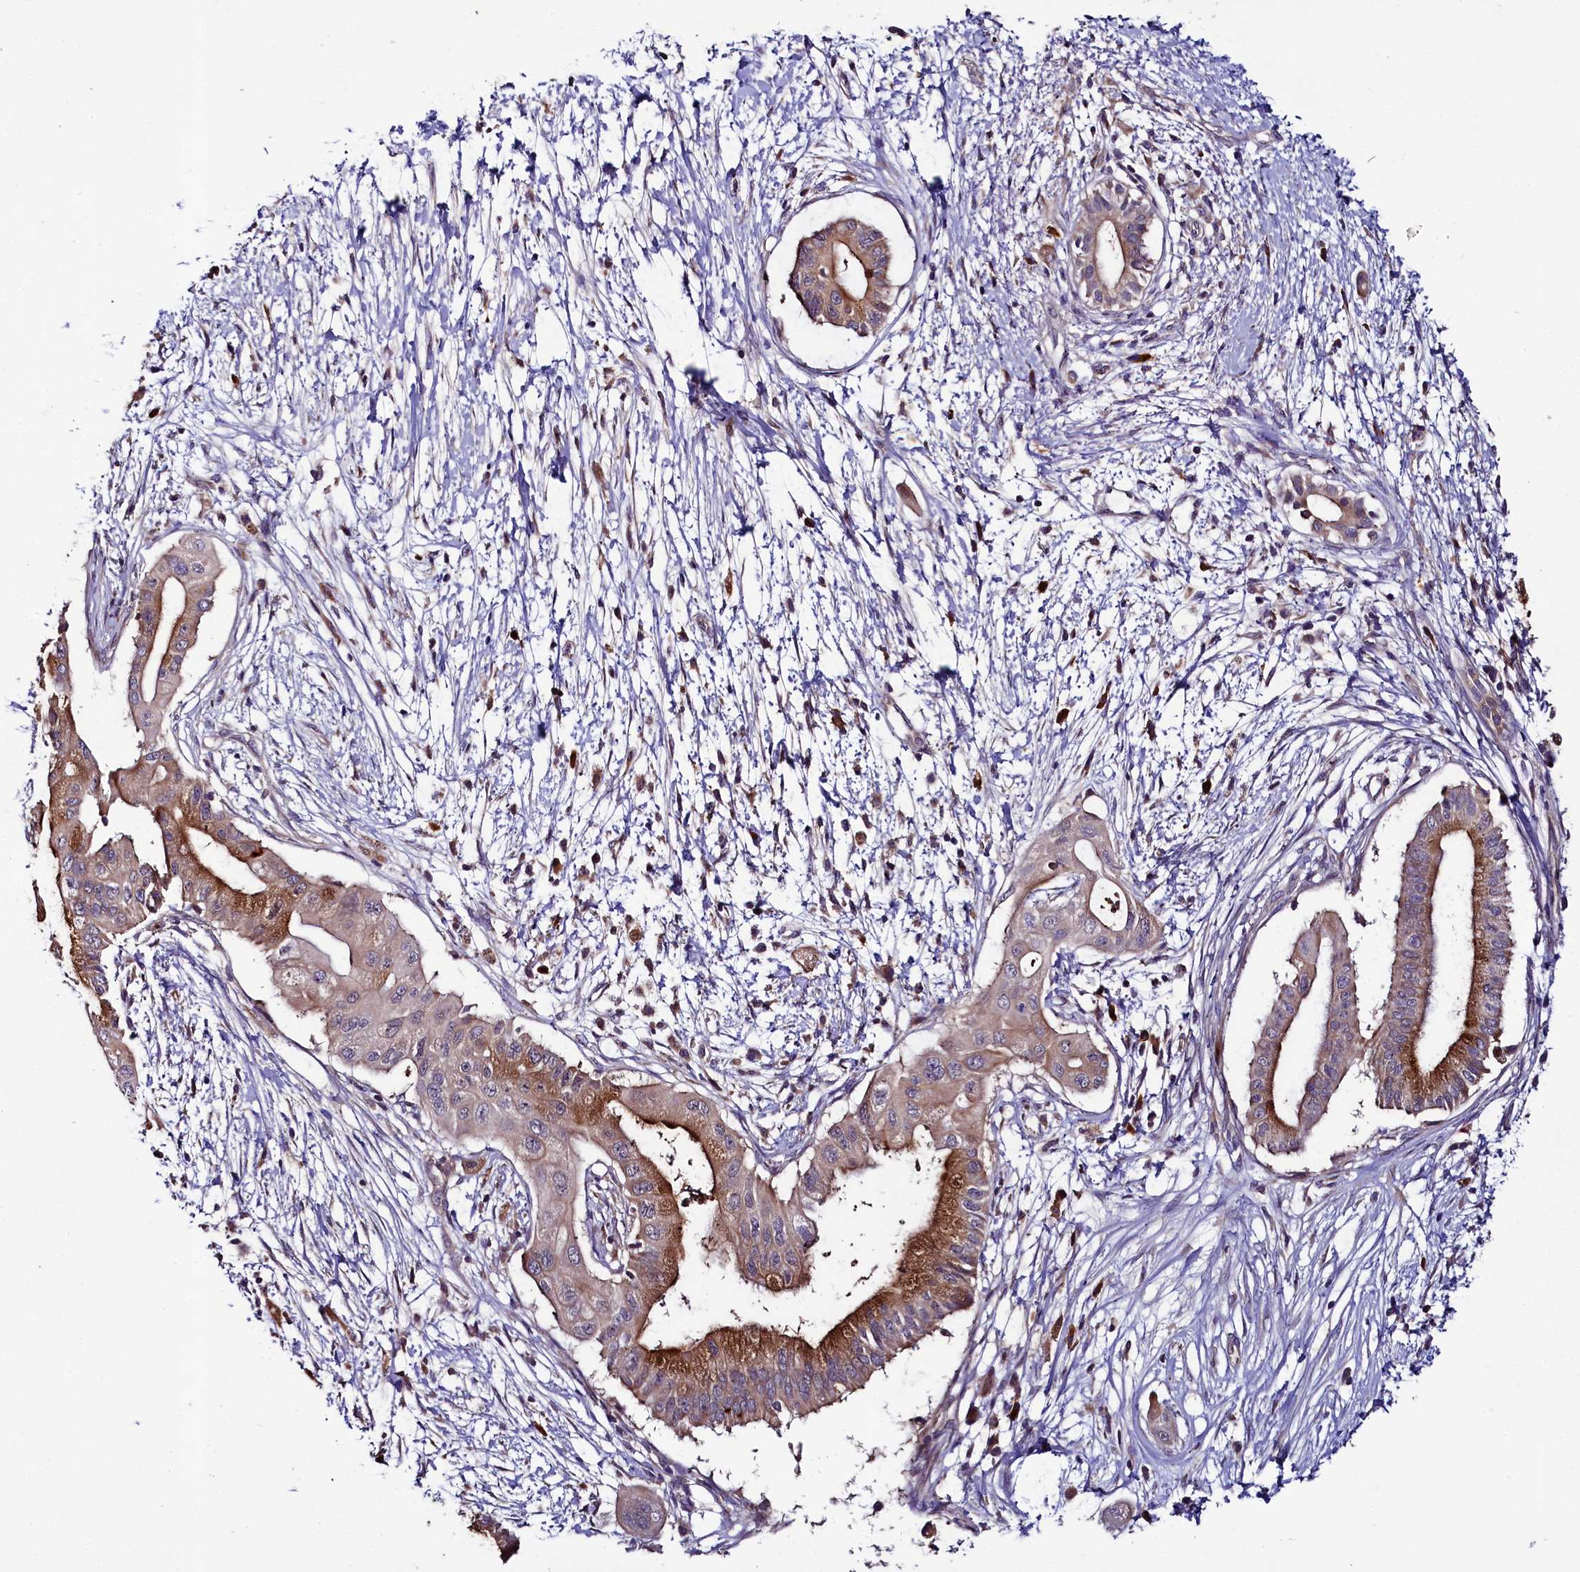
{"staining": {"intensity": "moderate", "quantity": "25%-75%", "location": "cytoplasmic/membranous"}, "tissue": "pancreatic cancer", "cell_type": "Tumor cells", "image_type": "cancer", "snomed": [{"axis": "morphology", "description": "Adenocarcinoma, NOS"}, {"axis": "topography", "description": "Pancreas"}], "caption": "Protein staining exhibits moderate cytoplasmic/membranous positivity in about 25%-75% of tumor cells in adenocarcinoma (pancreatic).", "gene": "RPUSD2", "patient": {"sex": "male", "age": 68}}